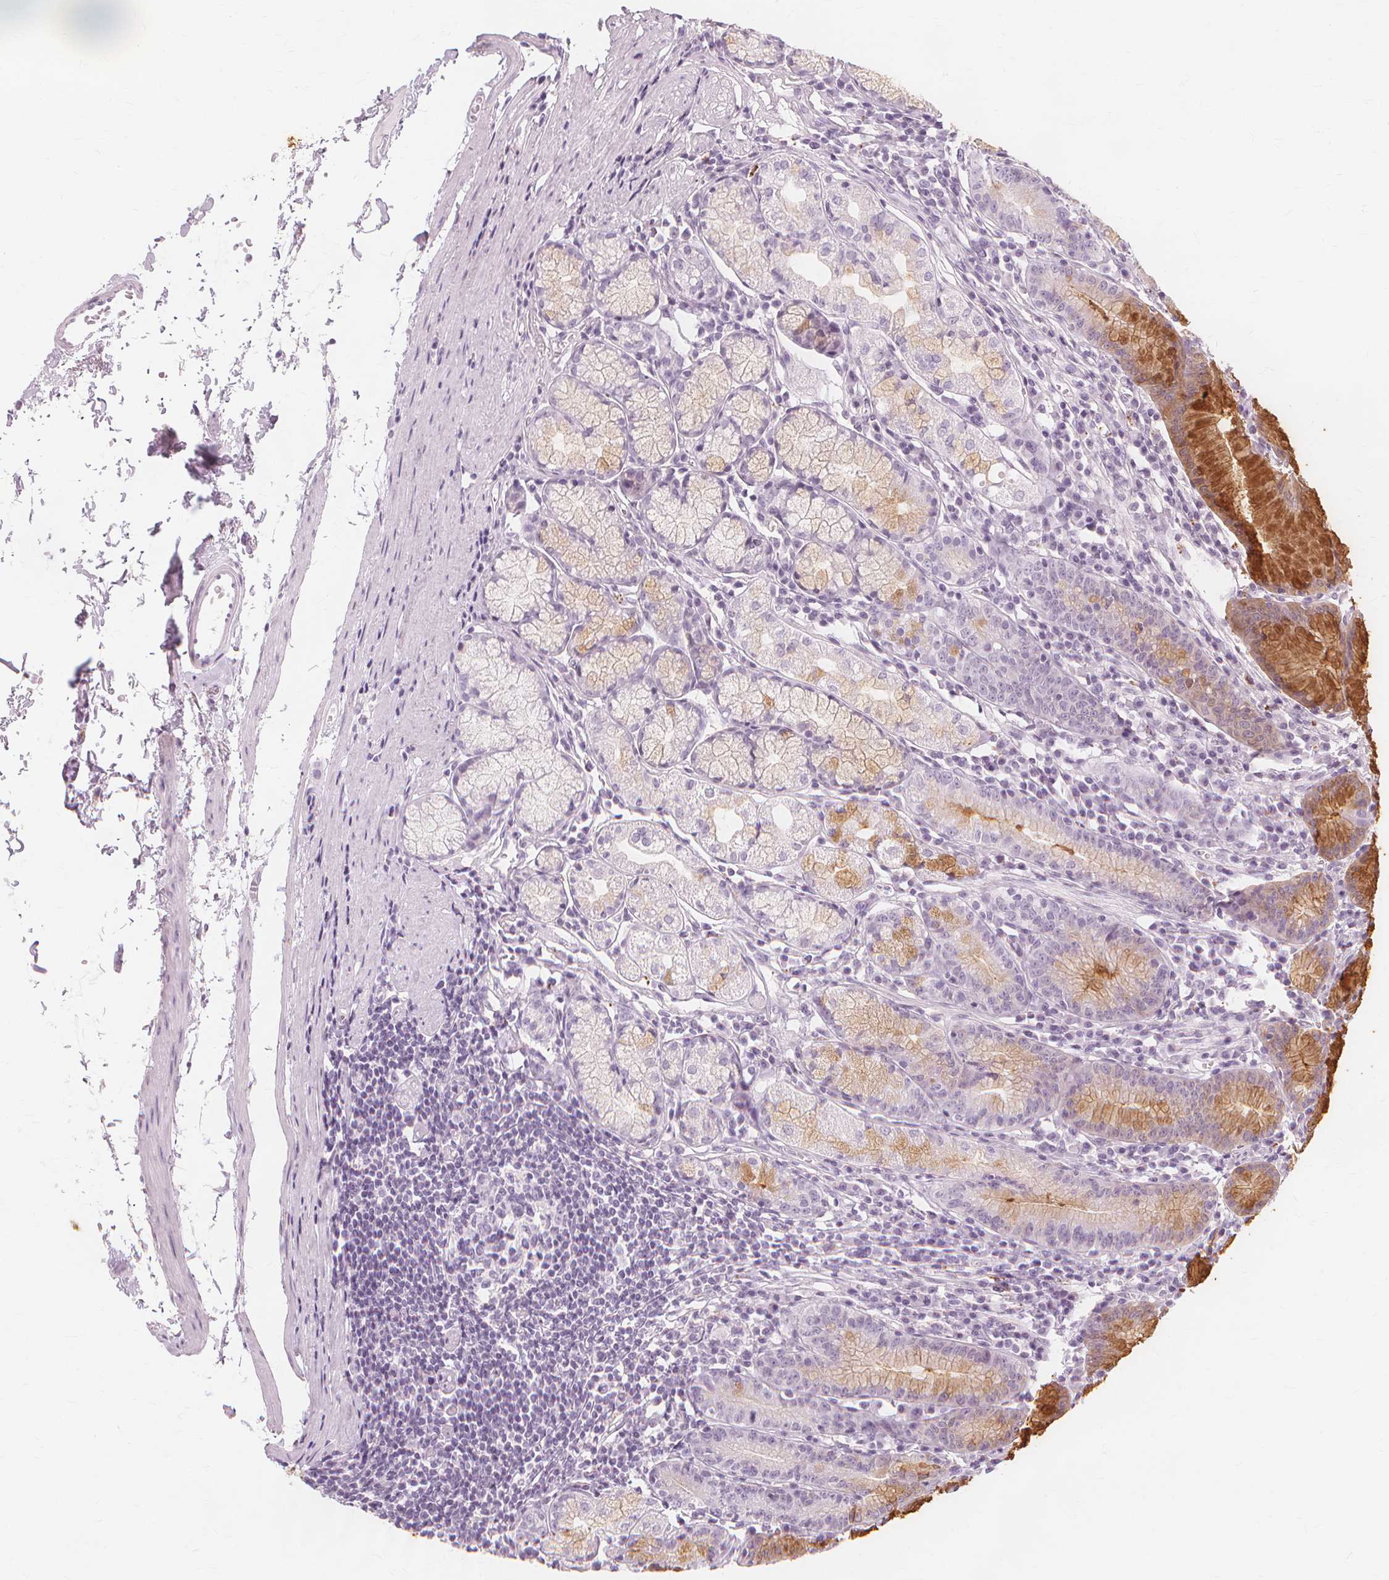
{"staining": {"intensity": "strong", "quantity": "25%-75%", "location": "cytoplasmic/membranous"}, "tissue": "stomach", "cell_type": "Glandular cells", "image_type": "normal", "snomed": [{"axis": "morphology", "description": "Normal tissue, NOS"}, {"axis": "topography", "description": "Stomach"}], "caption": "Immunohistochemical staining of normal stomach shows high levels of strong cytoplasmic/membranous positivity in about 25%-75% of glandular cells. The staining is performed using DAB brown chromogen to label protein expression. The nuclei are counter-stained blue using hematoxylin.", "gene": "TFF1", "patient": {"sex": "male", "age": 55}}